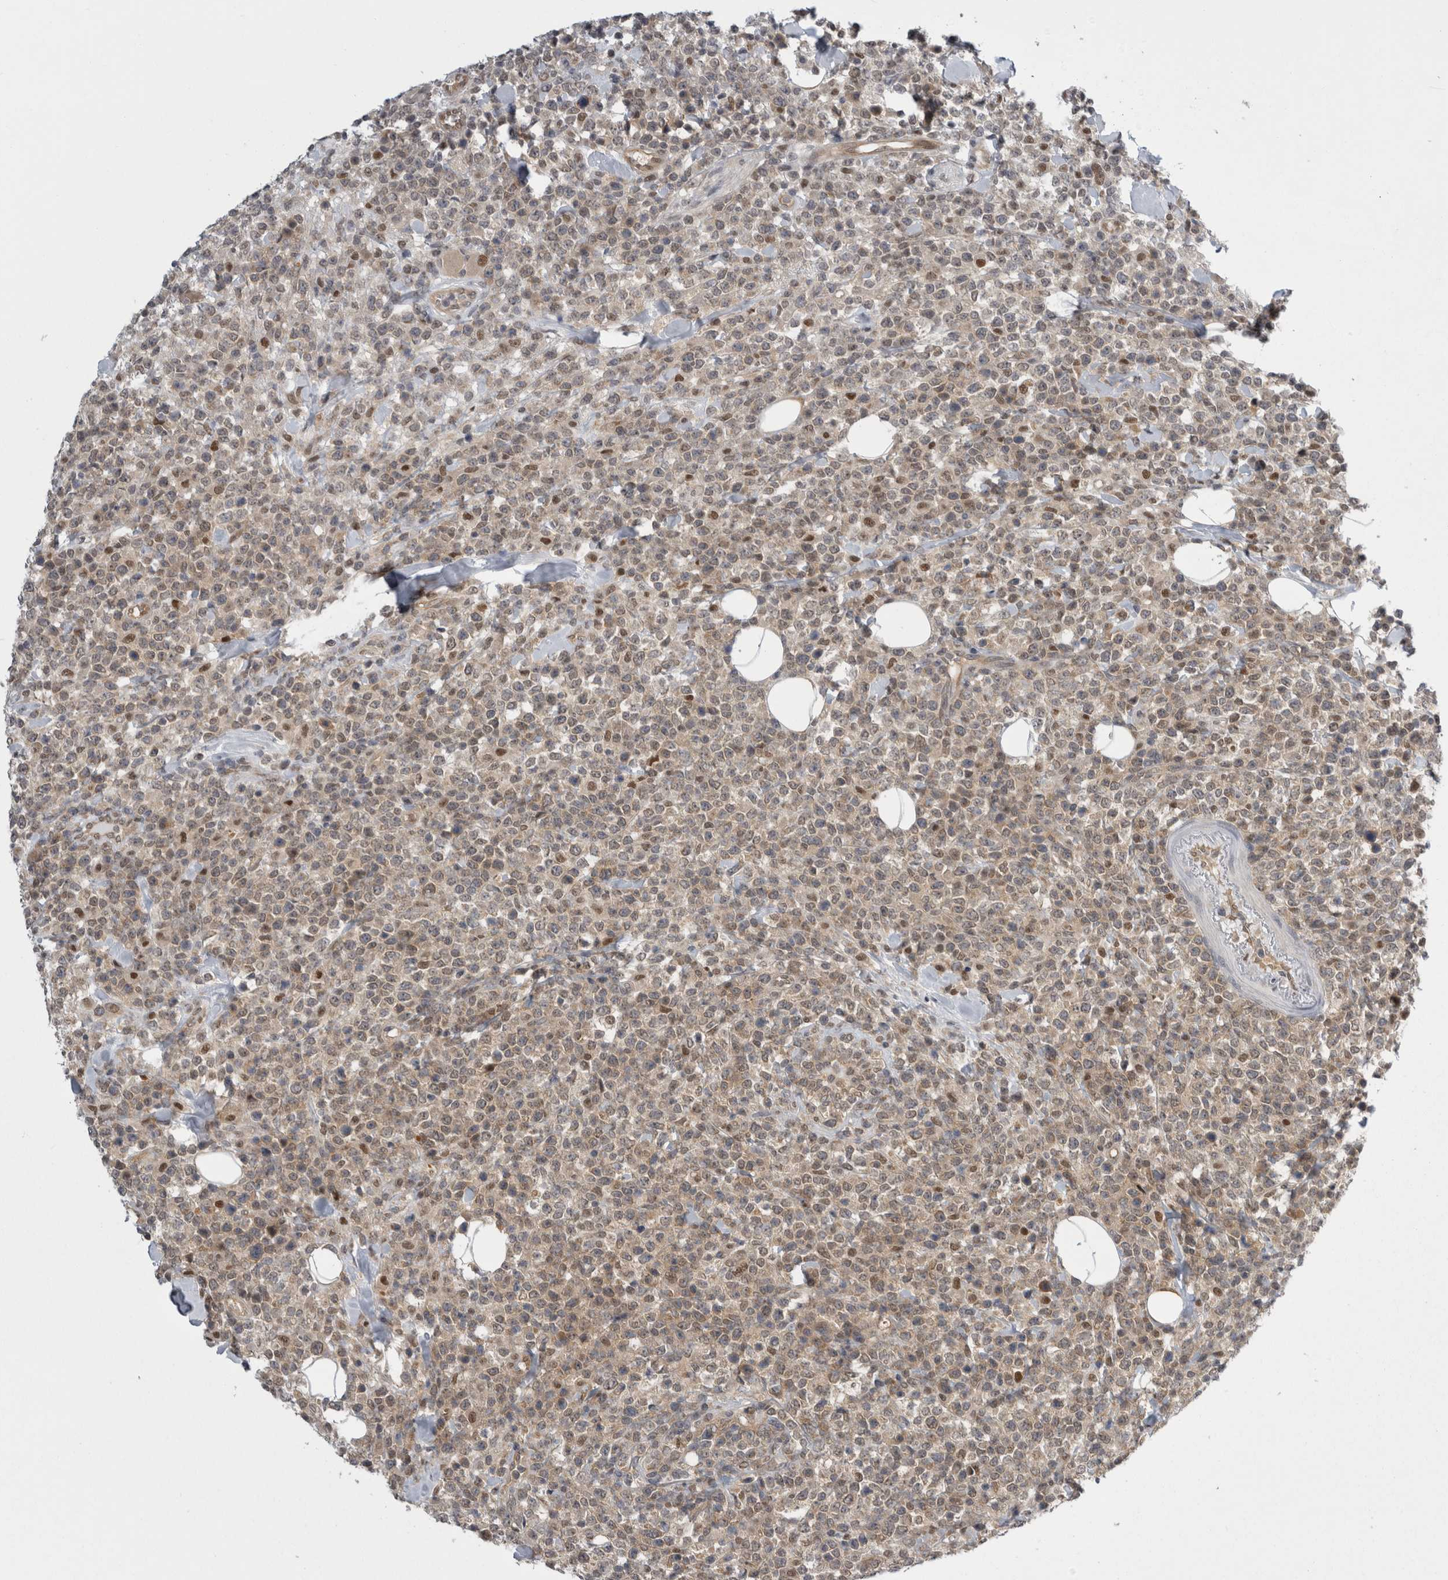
{"staining": {"intensity": "moderate", "quantity": ">75%", "location": "cytoplasmic/membranous"}, "tissue": "lymphoma", "cell_type": "Tumor cells", "image_type": "cancer", "snomed": [{"axis": "morphology", "description": "Malignant lymphoma, non-Hodgkin's type, High grade"}, {"axis": "topography", "description": "Colon"}], "caption": "IHC (DAB (3,3'-diaminobenzidine)) staining of human high-grade malignant lymphoma, non-Hodgkin's type shows moderate cytoplasmic/membranous protein staining in approximately >75% of tumor cells. (IHC, brightfield microscopy, high magnification).", "gene": "PSMB2", "patient": {"sex": "female", "age": 53}}